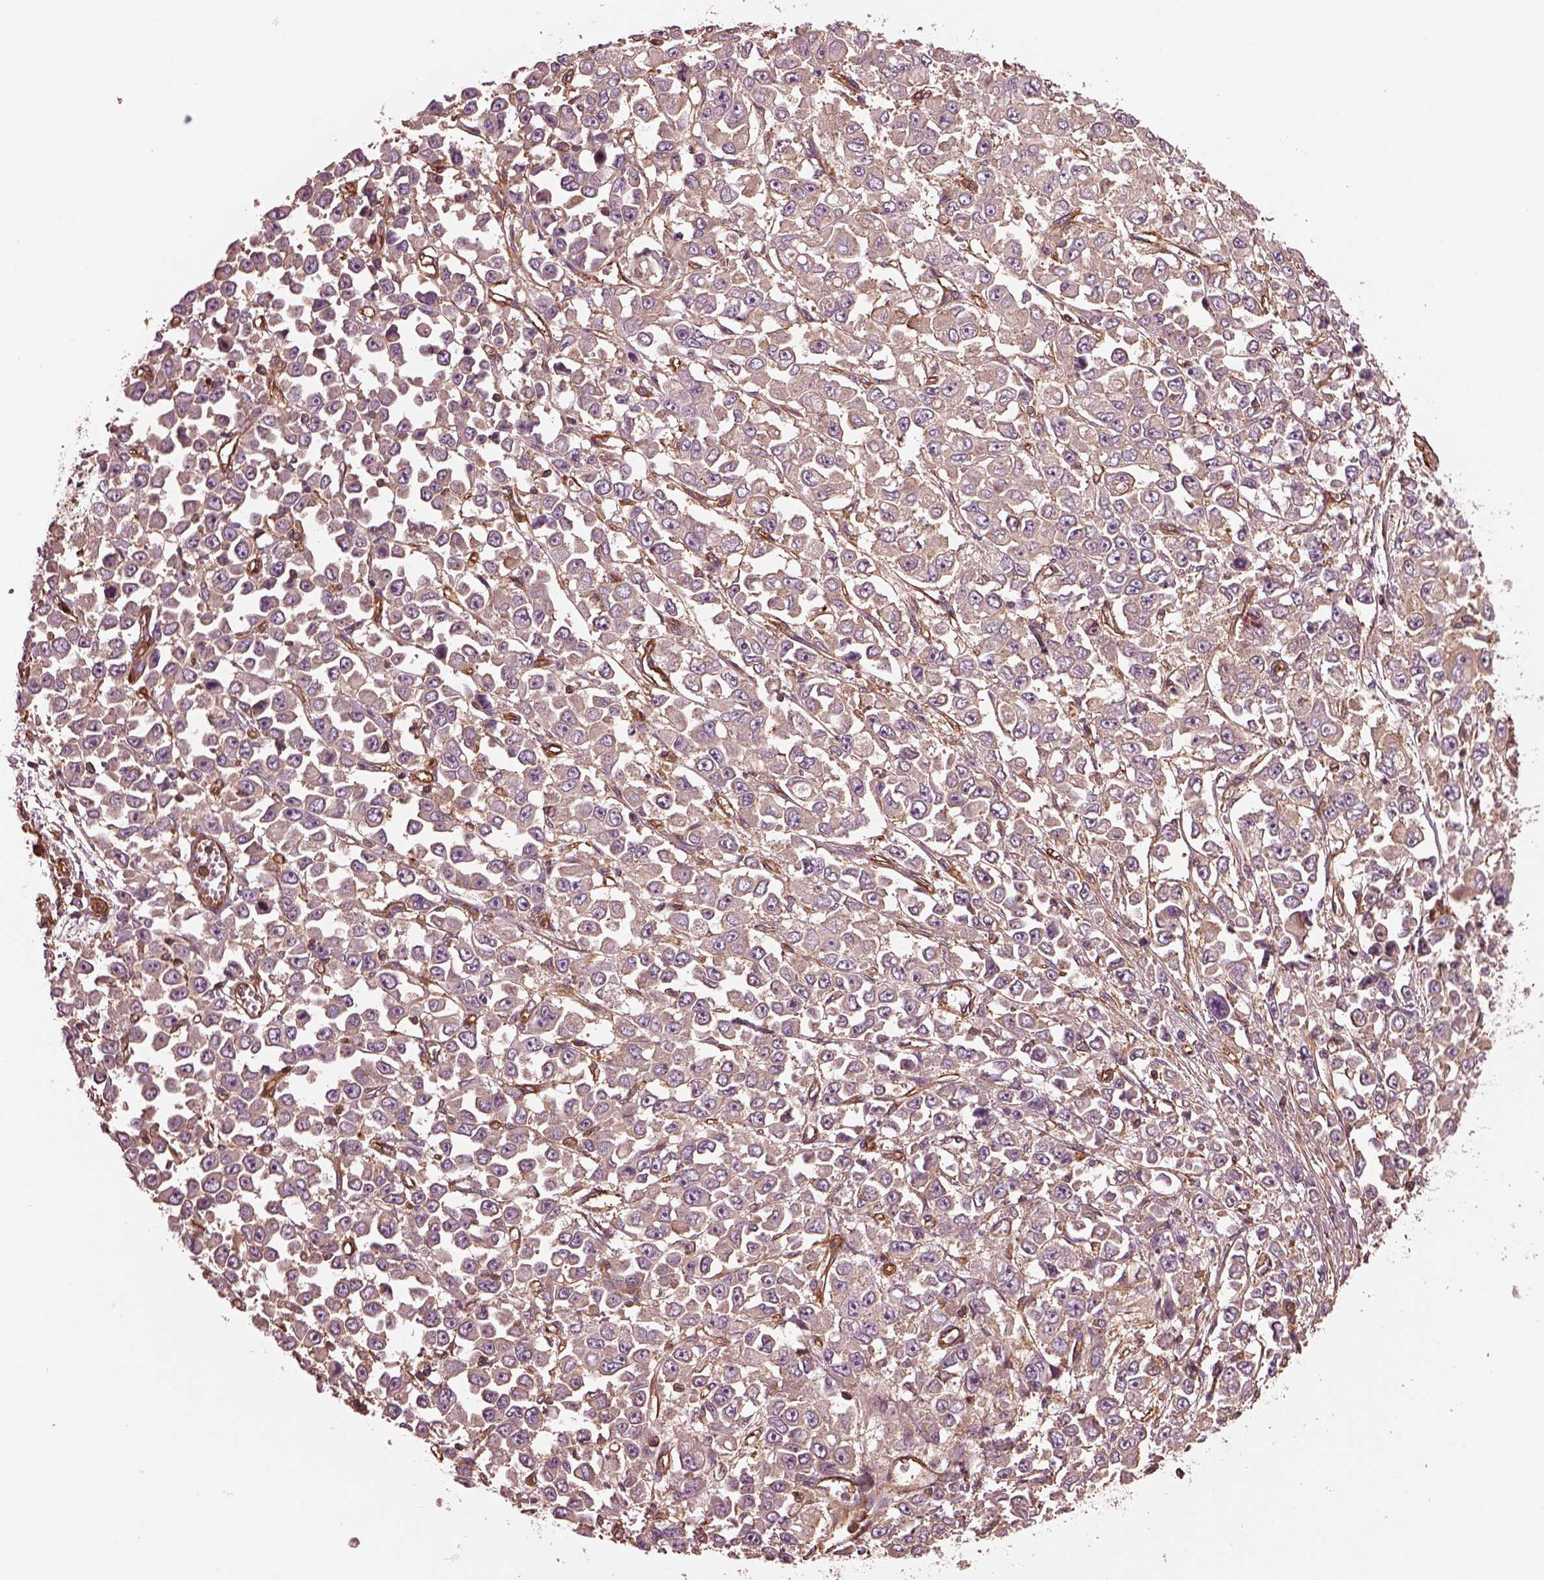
{"staining": {"intensity": "weak", "quantity": "25%-75%", "location": "cytoplasmic/membranous"}, "tissue": "stomach cancer", "cell_type": "Tumor cells", "image_type": "cancer", "snomed": [{"axis": "morphology", "description": "Adenocarcinoma, NOS"}, {"axis": "topography", "description": "Stomach, upper"}], "caption": "Approximately 25%-75% of tumor cells in adenocarcinoma (stomach) display weak cytoplasmic/membranous protein positivity as visualized by brown immunohistochemical staining.", "gene": "MYL6", "patient": {"sex": "male", "age": 70}}